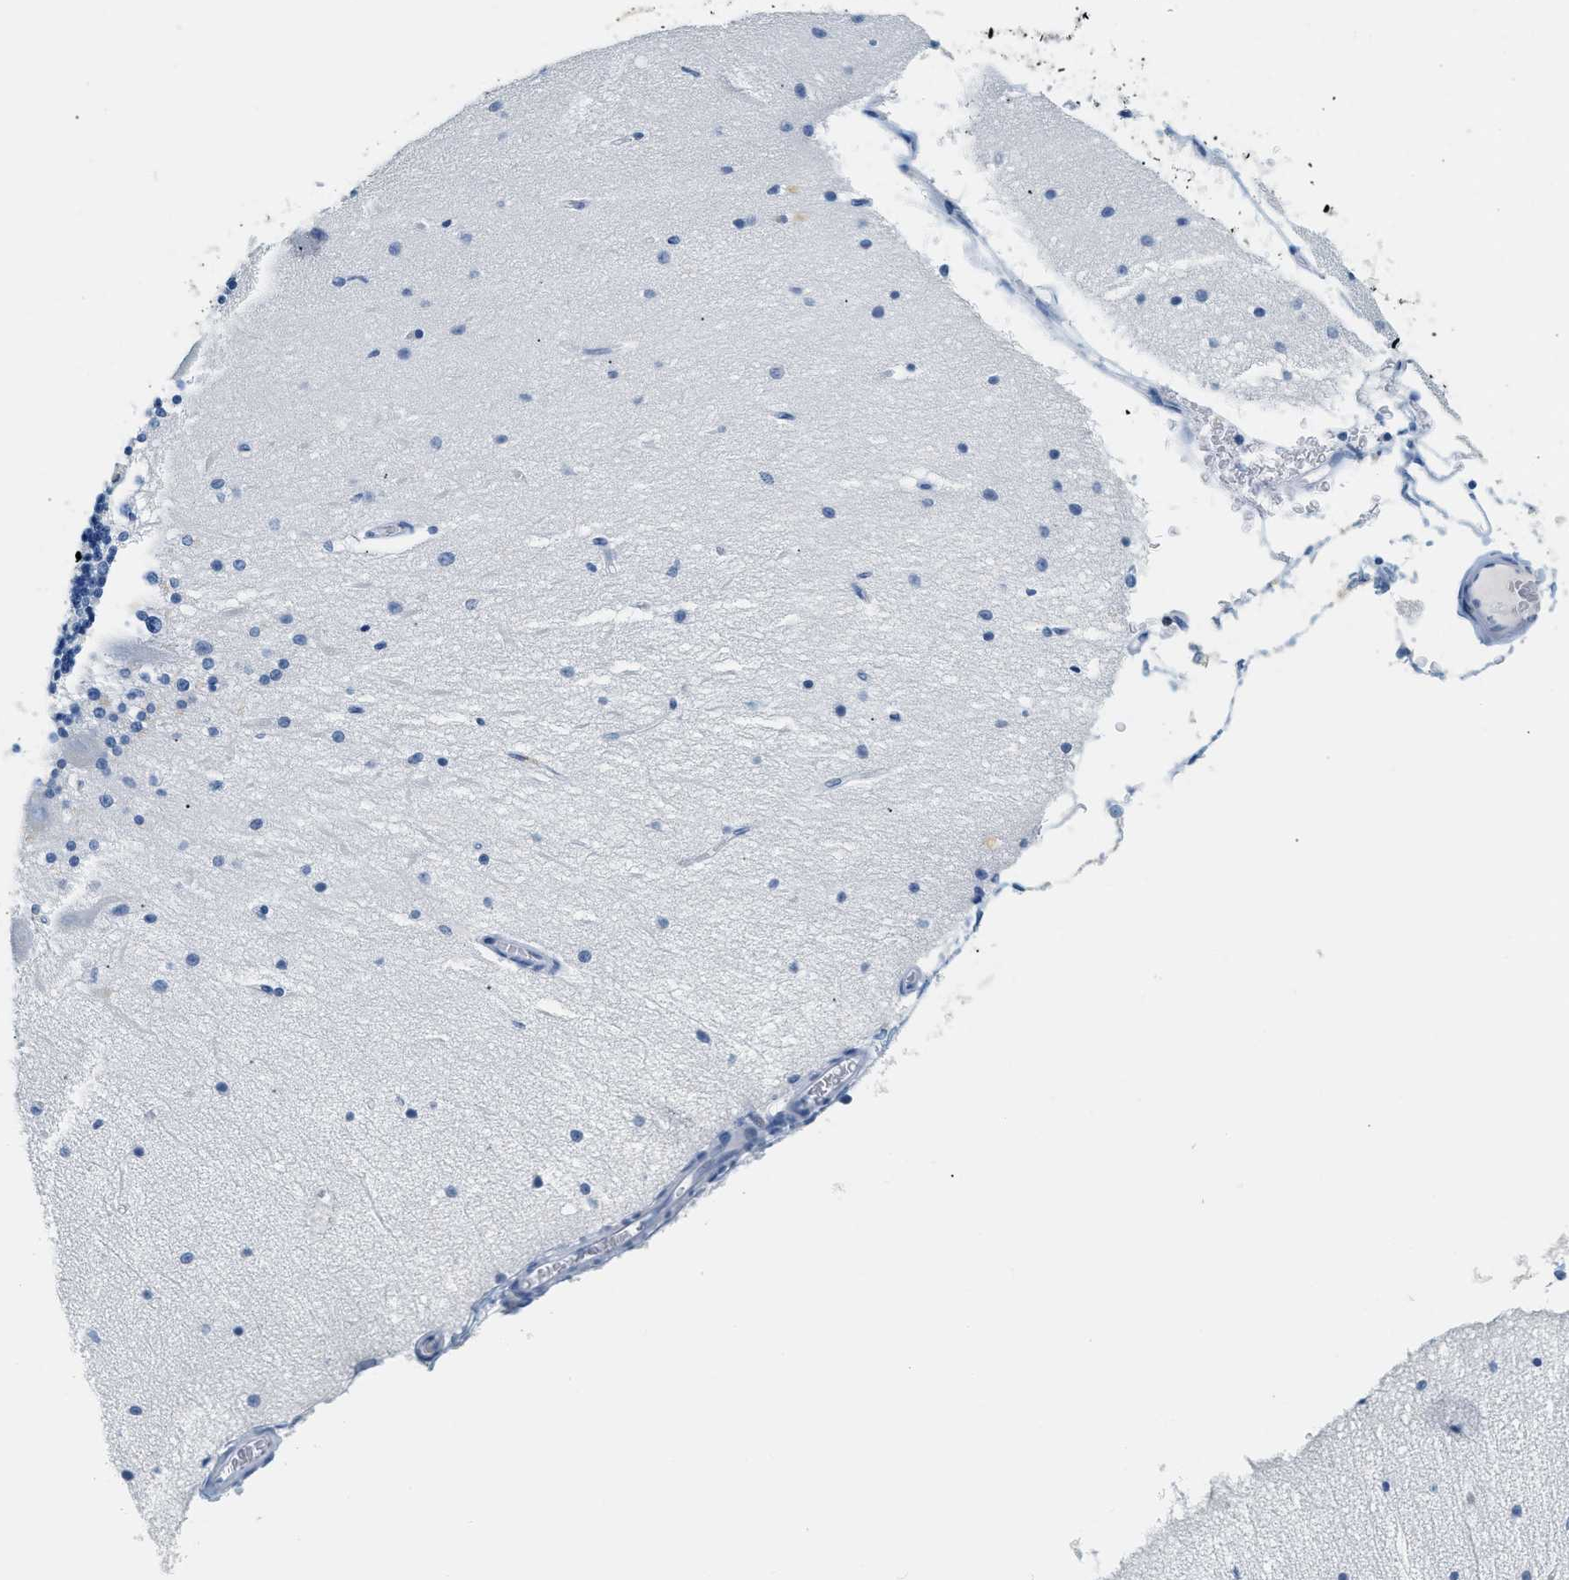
{"staining": {"intensity": "negative", "quantity": "none", "location": "none"}, "tissue": "cerebellum", "cell_type": "Cells in granular layer", "image_type": "normal", "snomed": [{"axis": "morphology", "description": "Normal tissue, NOS"}, {"axis": "topography", "description": "Cerebellum"}], "caption": "Cells in granular layer are negative for protein expression in benign human cerebellum. The staining is performed using DAB brown chromogen with nuclei counter-stained in using hematoxylin.", "gene": "LCN2", "patient": {"sex": "female", "age": 54}}